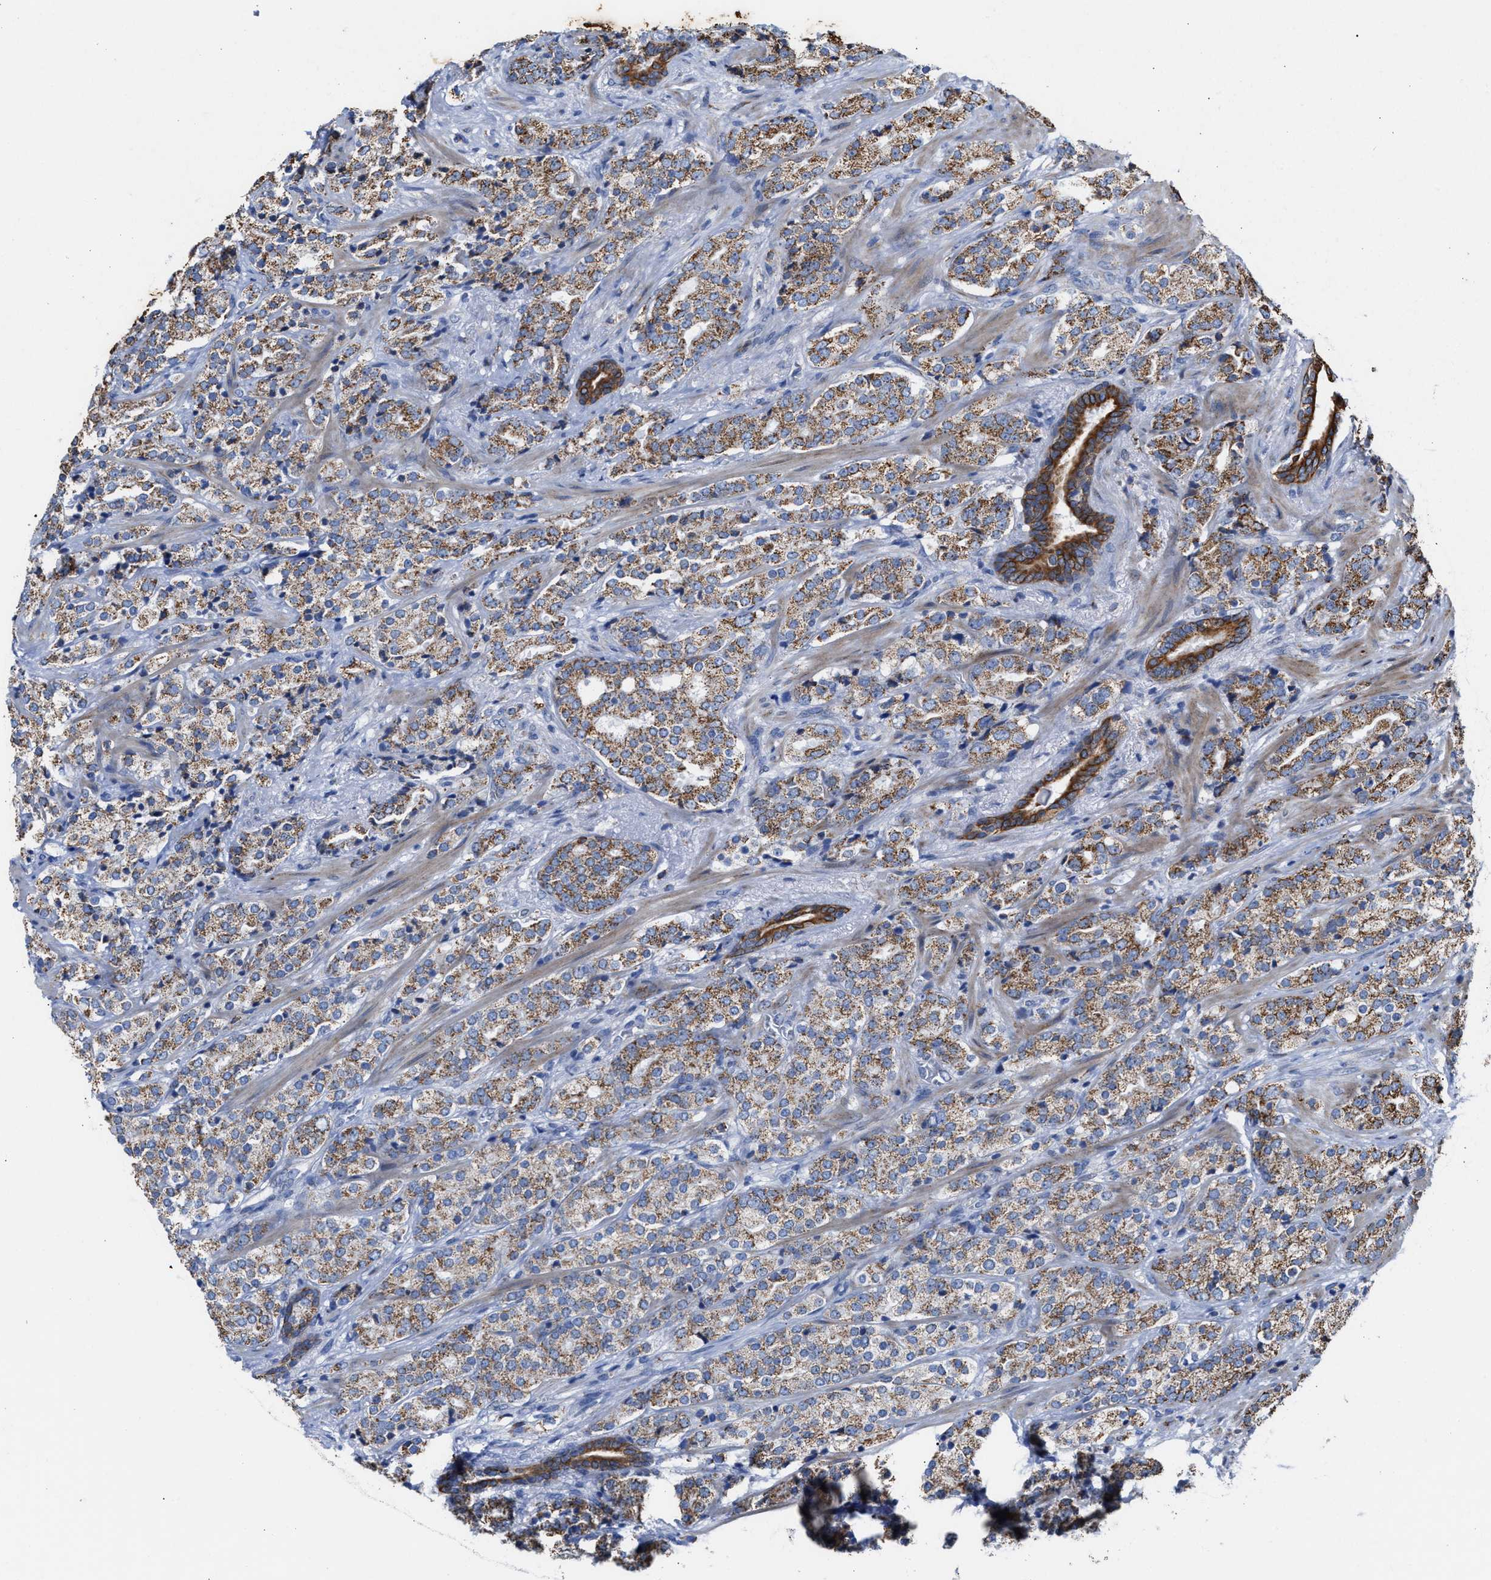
{"staining": {"intensity": "moderate", "quantity": ">75%", "location": "cytoplasmic/membranous"}, "tissue": "prostate cancer", "cell_type": "Tumor cells", "image_type": "cancer", "snomed": [{"axis": "morphology", "description": "Adenocarcinoma, High grade"}, {"axis": "topography", "description": "Prostate"}], "caption": "Immunohistochemical staining of prostate cancer (high-grade adenocarcinoma) demonstrates moderate cytoplasmic/membranous protein positivity in about >75% of tumor cells.", "gene": "JAG1", "patient": {"sex": "male", "age": 71}}